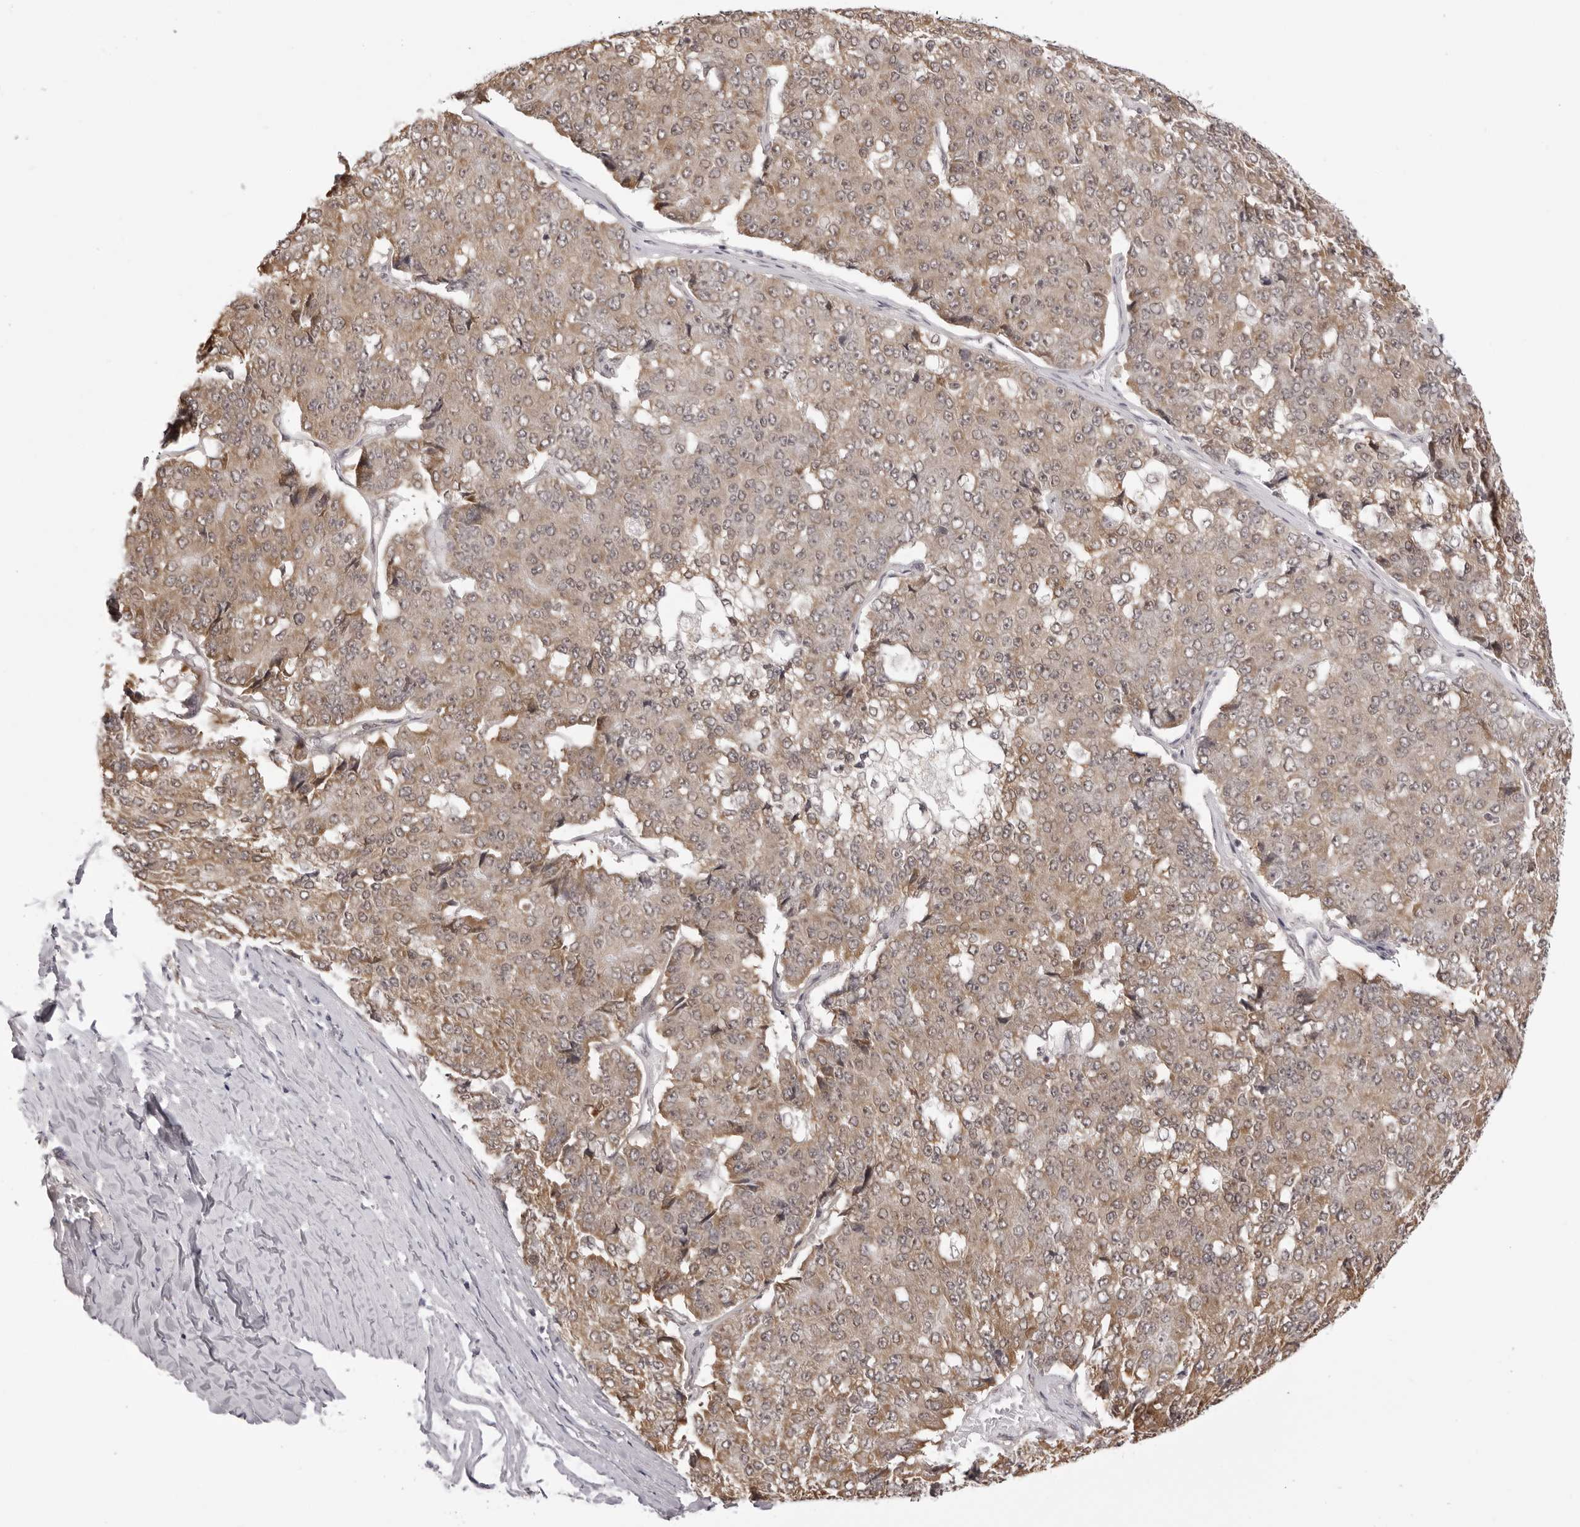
{"staining": {"intensity": "weak", "quantity": ">75%", "location": "cytoplasmic/membranous"}, "tissue": "pancreatic cancer", "cell_type": "Tumor cells", "image_type": "cancer", "snomed": [{"axis": "morphology", "description": "Adenocarcinoma, NOS"}, {"axis": "topography", "description": "Pancreas"}], "caption": "Immunohistochemical staining of pancreatic adenocarcinoma exhibits weak cytoplasmic/membranous protein staining in about >75% of tumor cells.", "gene": "ZC3H11A", "patient": {"sex": "male", "age": 50}}